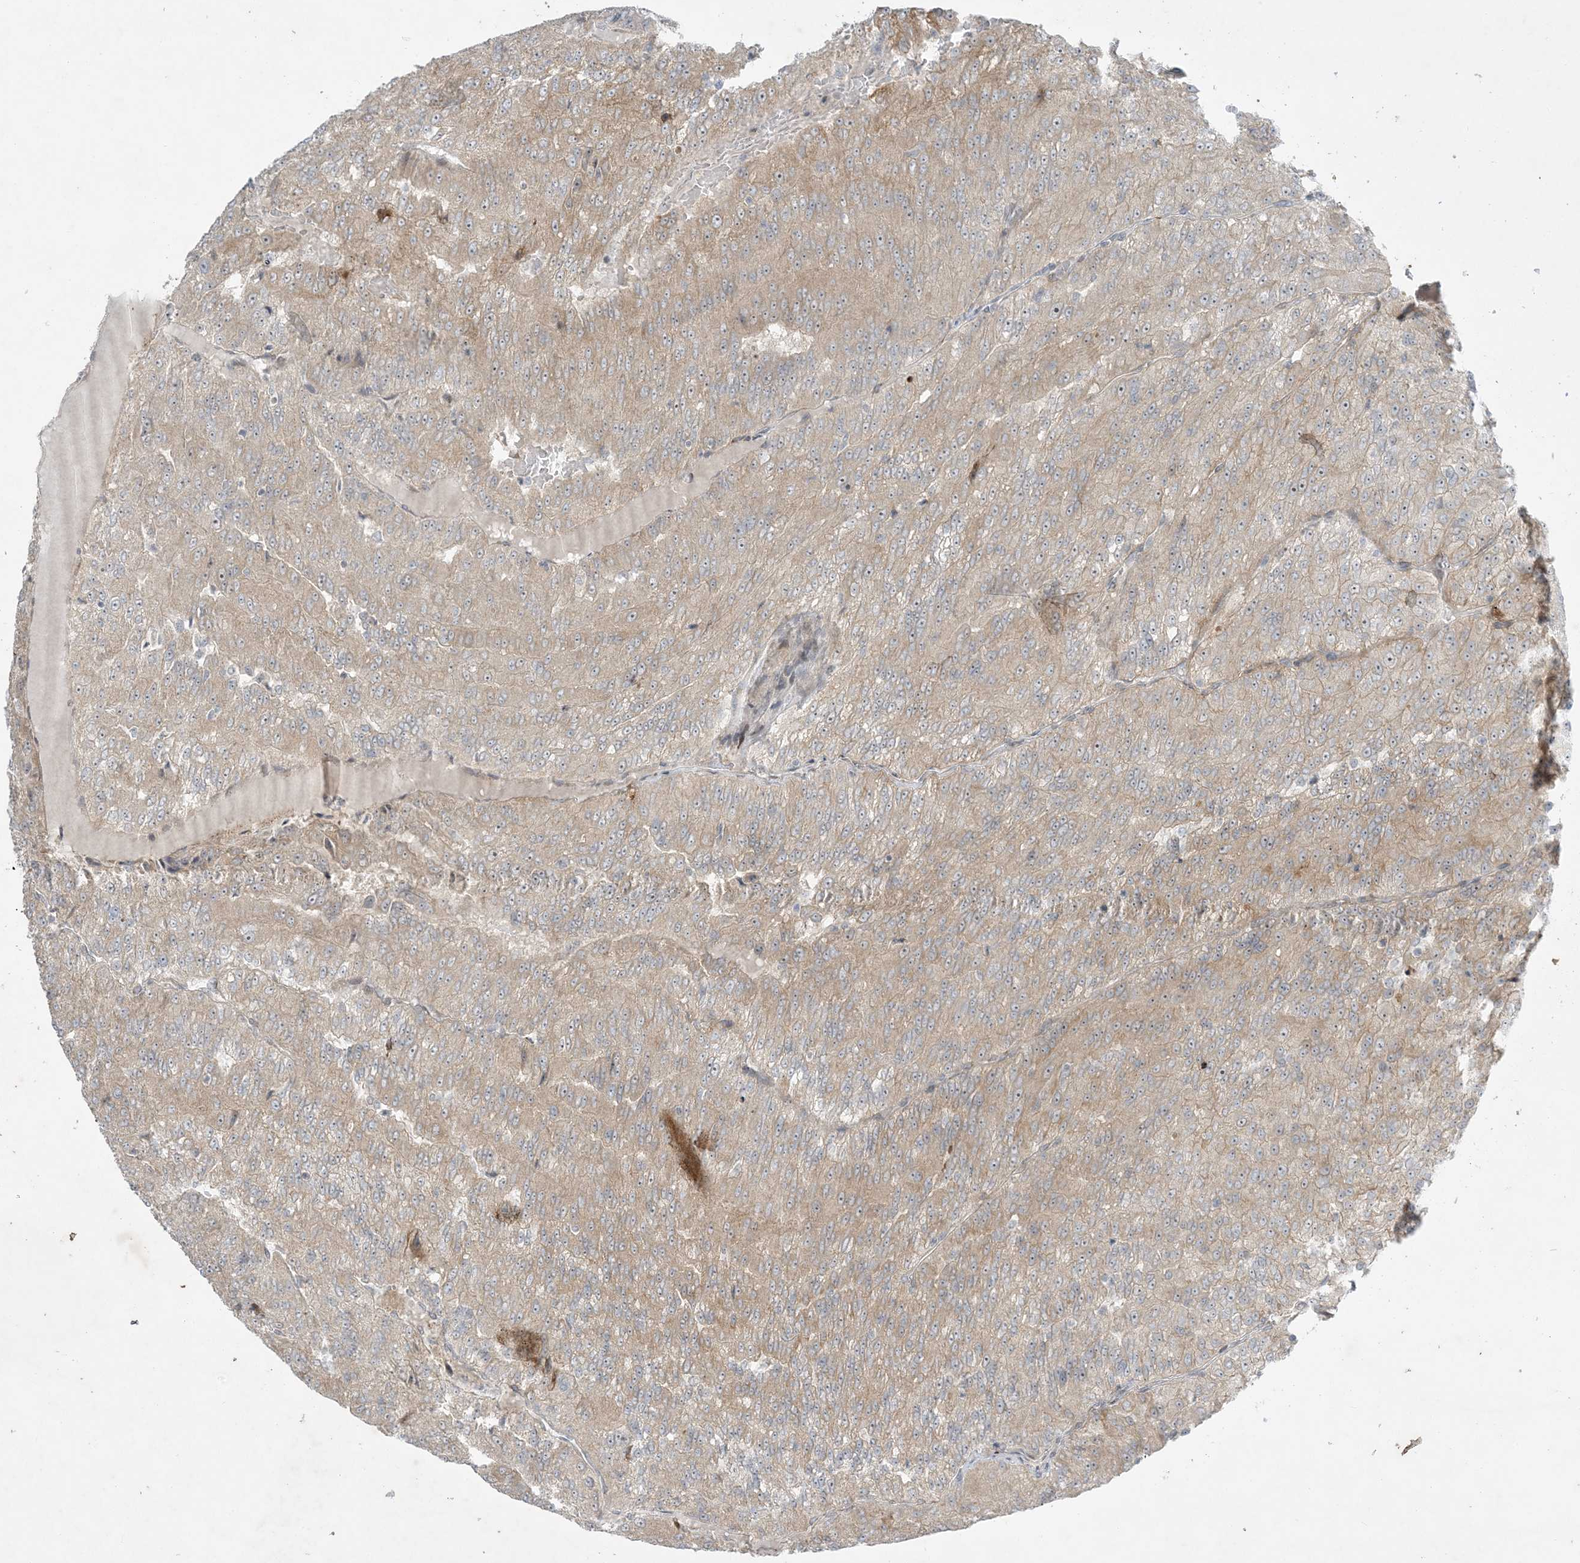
{"staining": {"intensity": "weak", "quantity": ">75%", "location": "cytoplasmic/membranous"}, "tissue": "renal cancer", "cell_type": "Tumor cells", "image_type": "cancer", "snomed": [{"axis": "morphology", "description": "Adenocarcinoma, NOS"}, {"axis": "topography", "description": "Kidney"}], "caption": "Protein expression by IHC demonstrates weak cytoplasmic/membranous staining in approximately >75% of tumor cells in renal adenocarcinoma.", "gene": "SOGA3", "patient": {"sex": "female", "age": 63}}